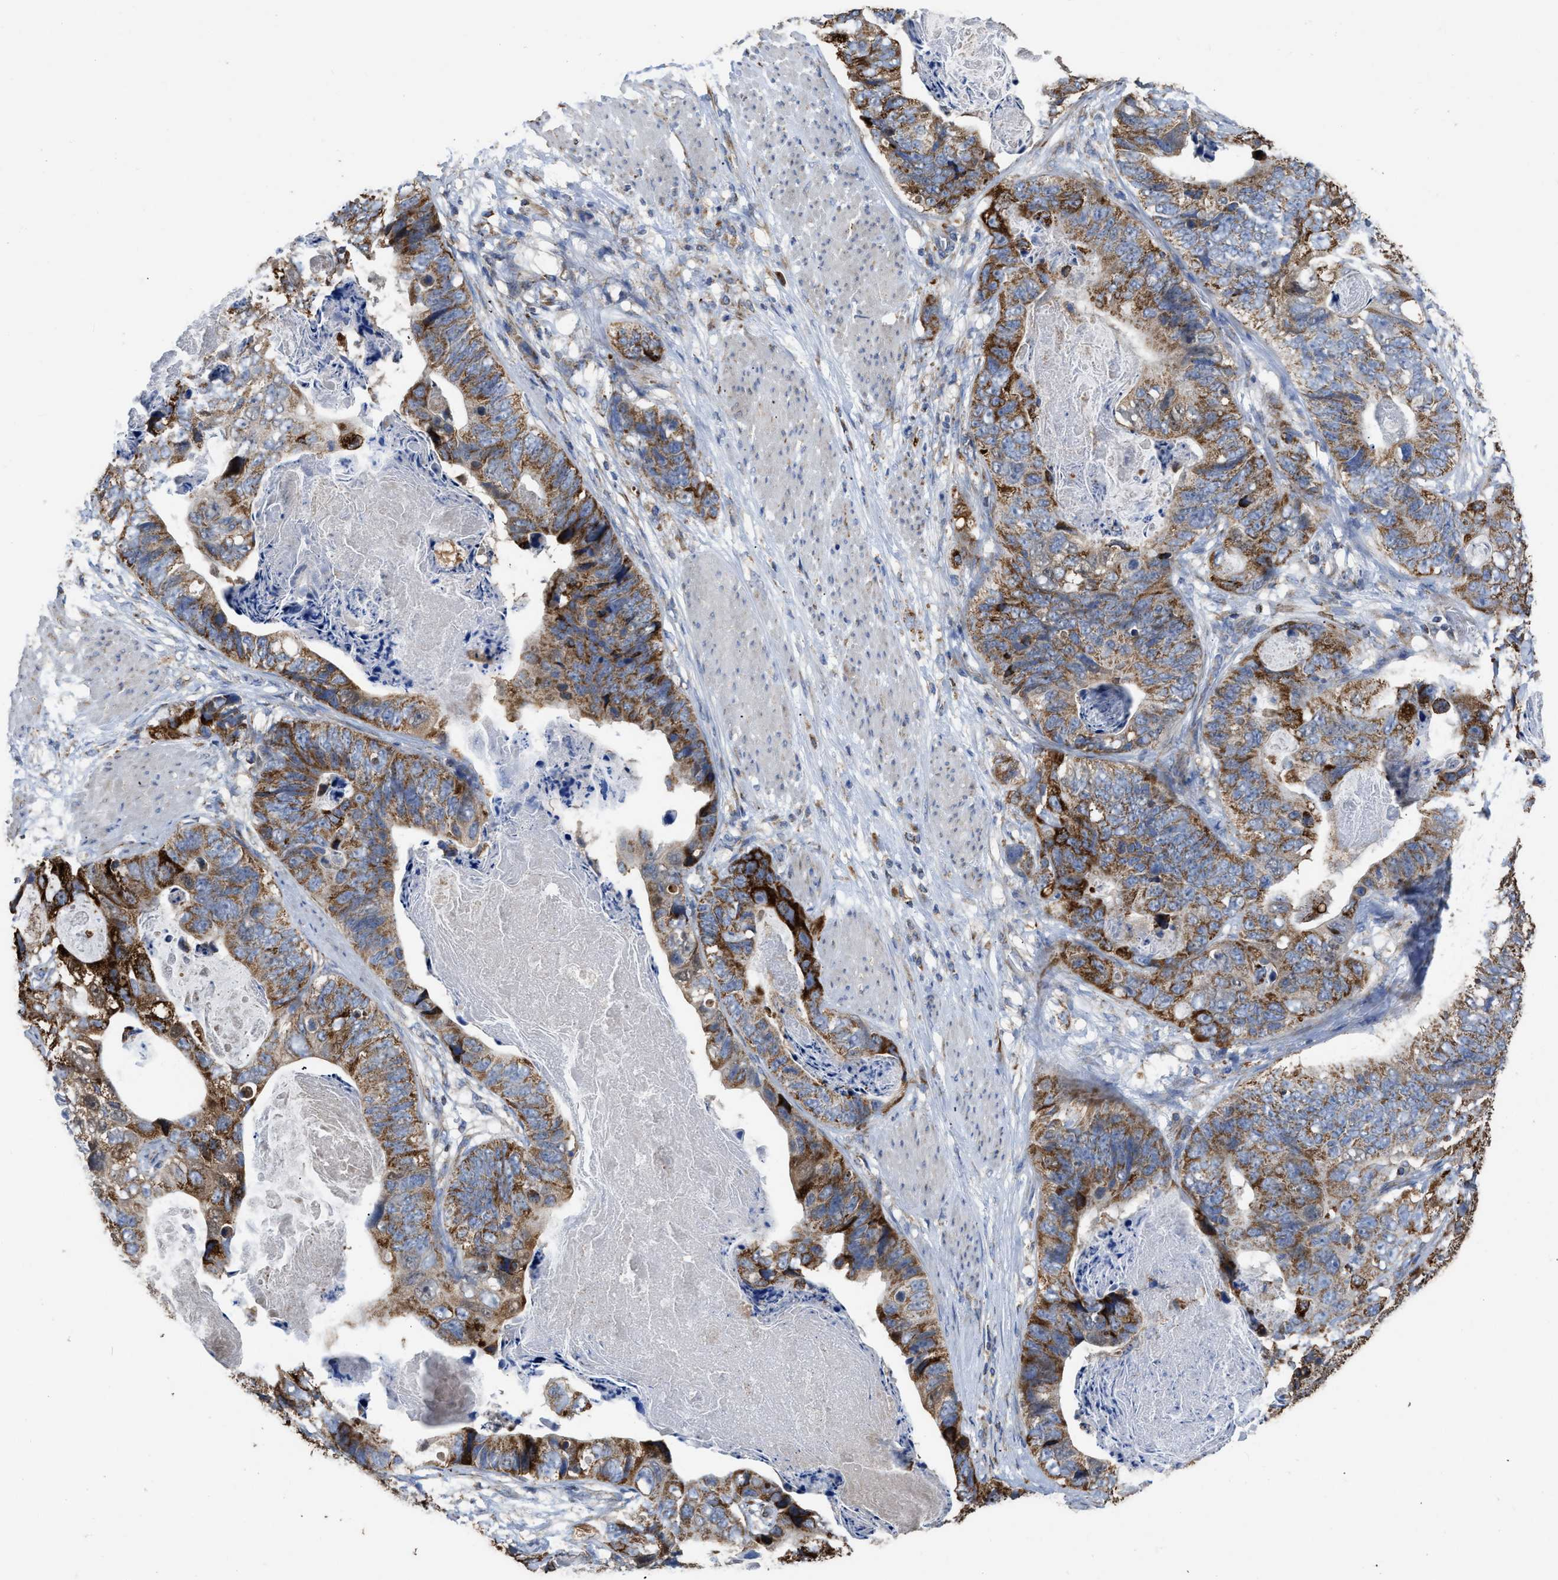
{"staining": {"intensity": "strong", "quantity": ">75%", "location": "cytoplasmic/membranous"}, "tissue": "stomach cancer", "cell_type": "Tumor cells", "image_type": "cancer", "snomed": [{"axis": "morphology", "description": "Adenocarcinoma, NOS"}, {"axis": "topography", "description": "Stomach"}], "caption": "Strong cytoplasmic/membranous positivity for a protein is seen in about >75% of tumor cells of stomach cancer (adenocarcinoma) using immunohistochemistry (IHC).", "gene": "AK2", "patient": {"sex": "female", "age": 89}}